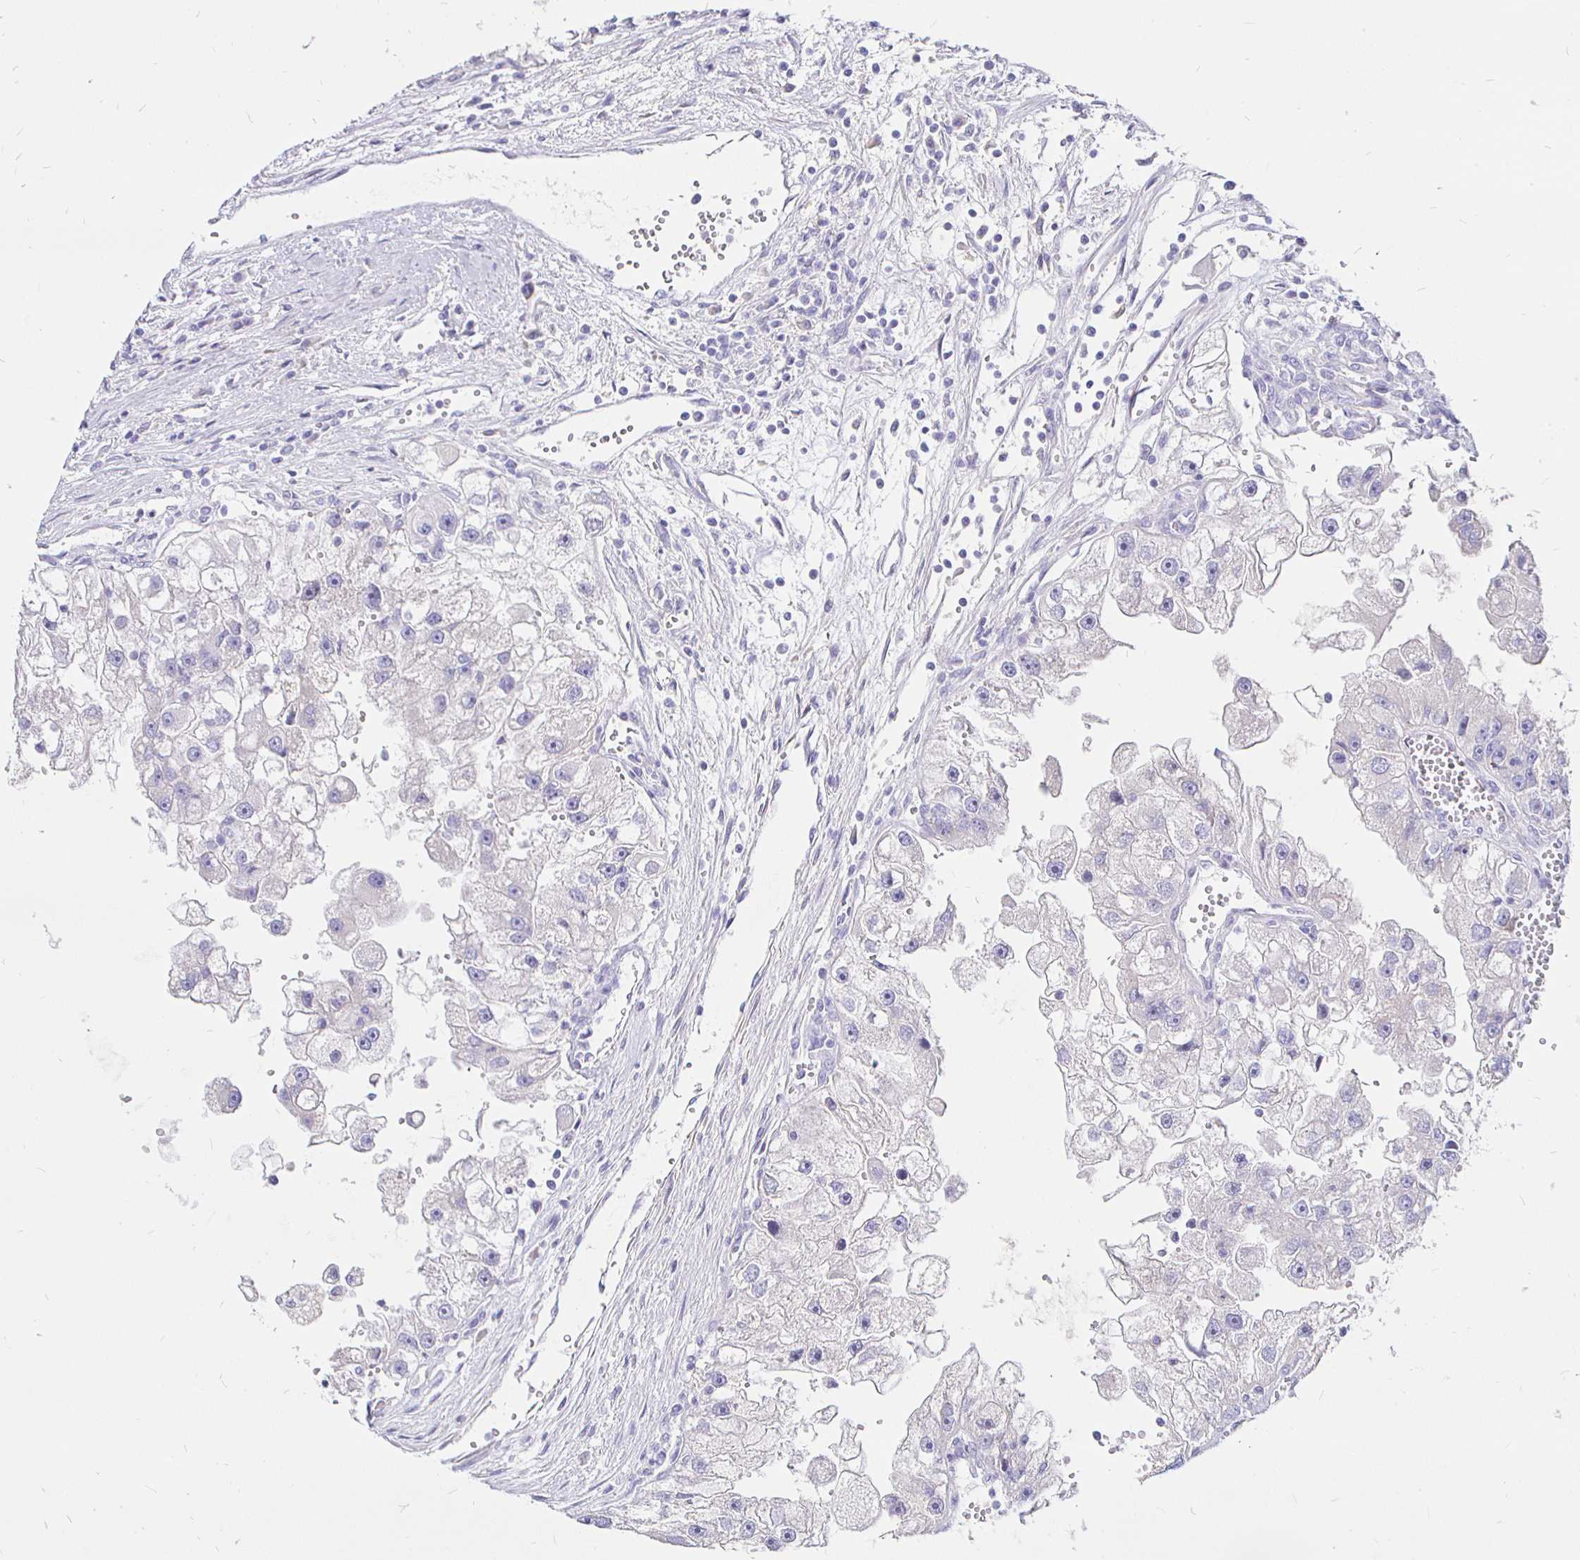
{"staining": {"intensity": "negative", "quantity": "none", "location": "none"}, "tissue": "renal cancer", "cell_type": "Tumor cells", "image_type": "cancer", "snomed": [{"axis": "morphology", "description": "Adenocarcinoma, NOS"}, {"axis": "topography", "description": "Kidney"}], "caption": "Tumor cells are negative for protein expression in human renal cancer.", "gene": "NECAB1", "patient": {"sex": "male", "age": 63}}